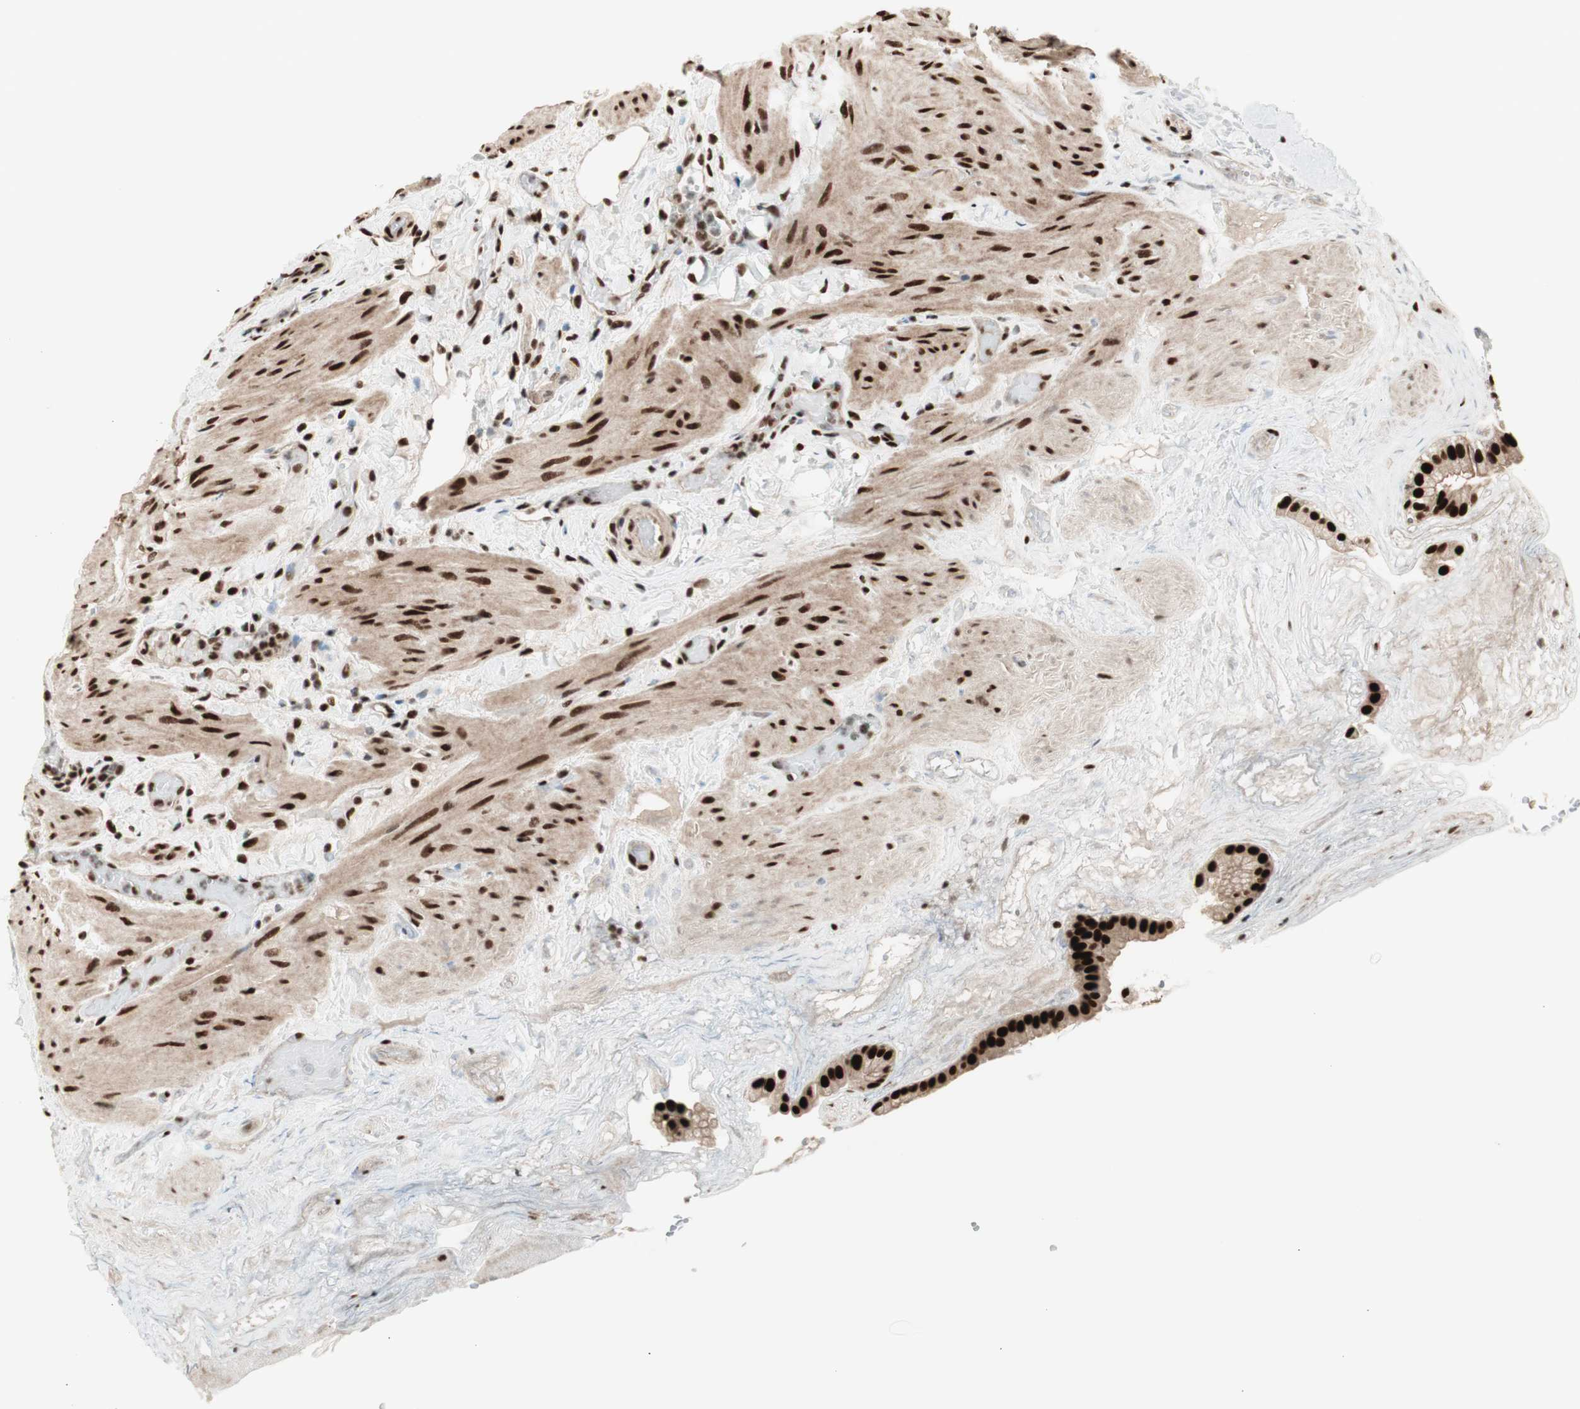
{"staining": {"intensity": "strong", "quantity": ">75%", "location": "nuclear"}, "tissue": "gallbladder", "cell_type": "Glandular cells", "image_type": "normal", "snomed": [{"axis": "morphology", "description": "Normal tissue, NOS"}, {"axis": "topography", "description": "Gallbladder"}], "caption": "Immunohistochemistry (IHC) image of unremarkable gallbladder: human gallbladder stained using immunohistochemistry (IHC) exhibits high levels of strong protein expression localized specifically in the nuclear of glandular cells, appearing as a nuclear brown color.", "gene": "HEXIM1", "patient": {"sex": "female", "age": 26}}